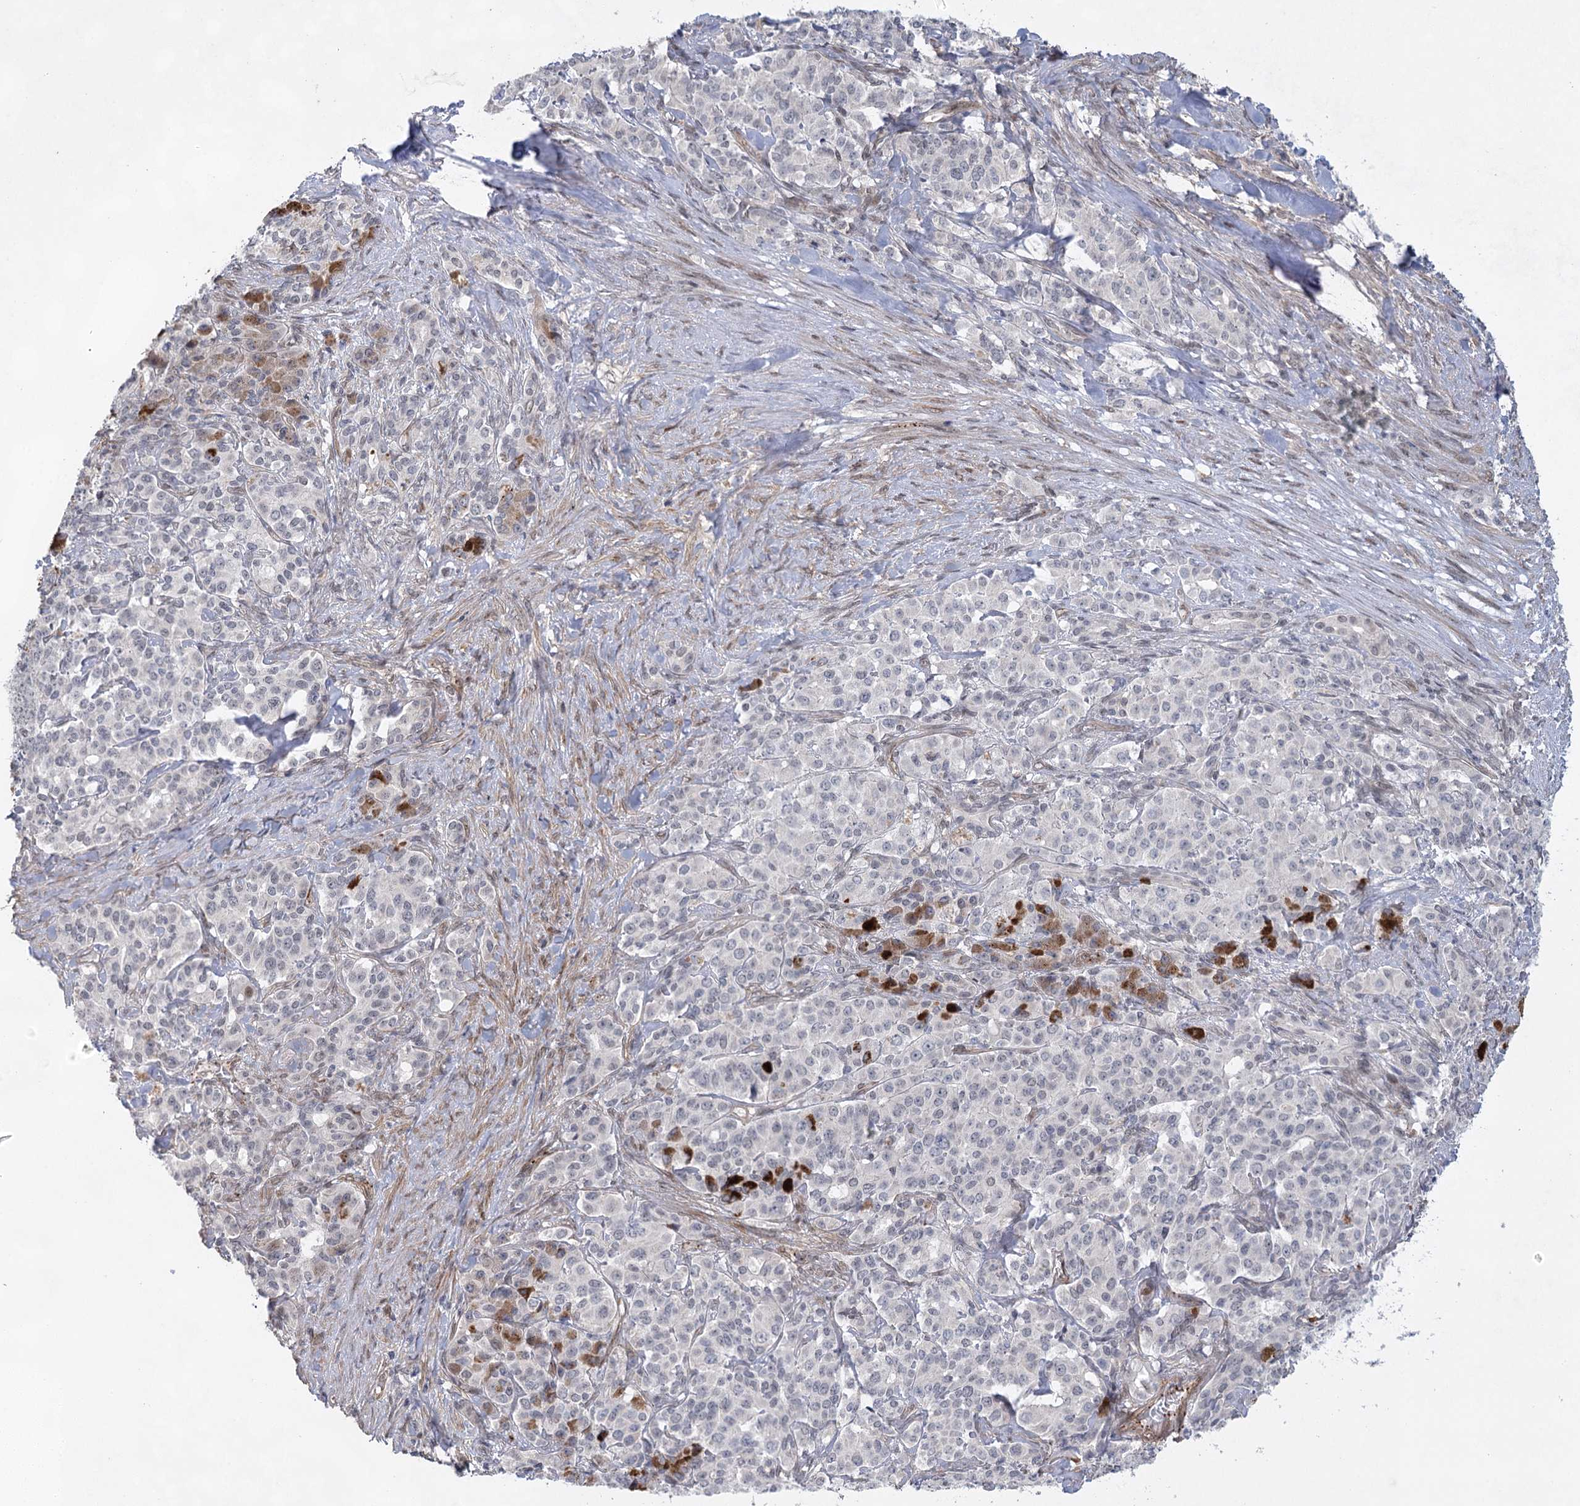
{"staining": {"intensity": "weak", "quantity": "<25%", "location": "nuclear"}, "tissue": "pancreatic cancer", "cell_type": "Tumor cells", "image_type": "cancer", "snomed": [{"axis": "morphology", "description": "Adenocarcinoma, NOS"}, {"axis": "topography", "description": "Pancreas"}], "caption": "The immunohistochemistry (IHC) image has no significant positivity in tumor cells of pancreatic cancer tissue.", "gene": "AMTN", "patient": {"sex": "female", "age": 74}}